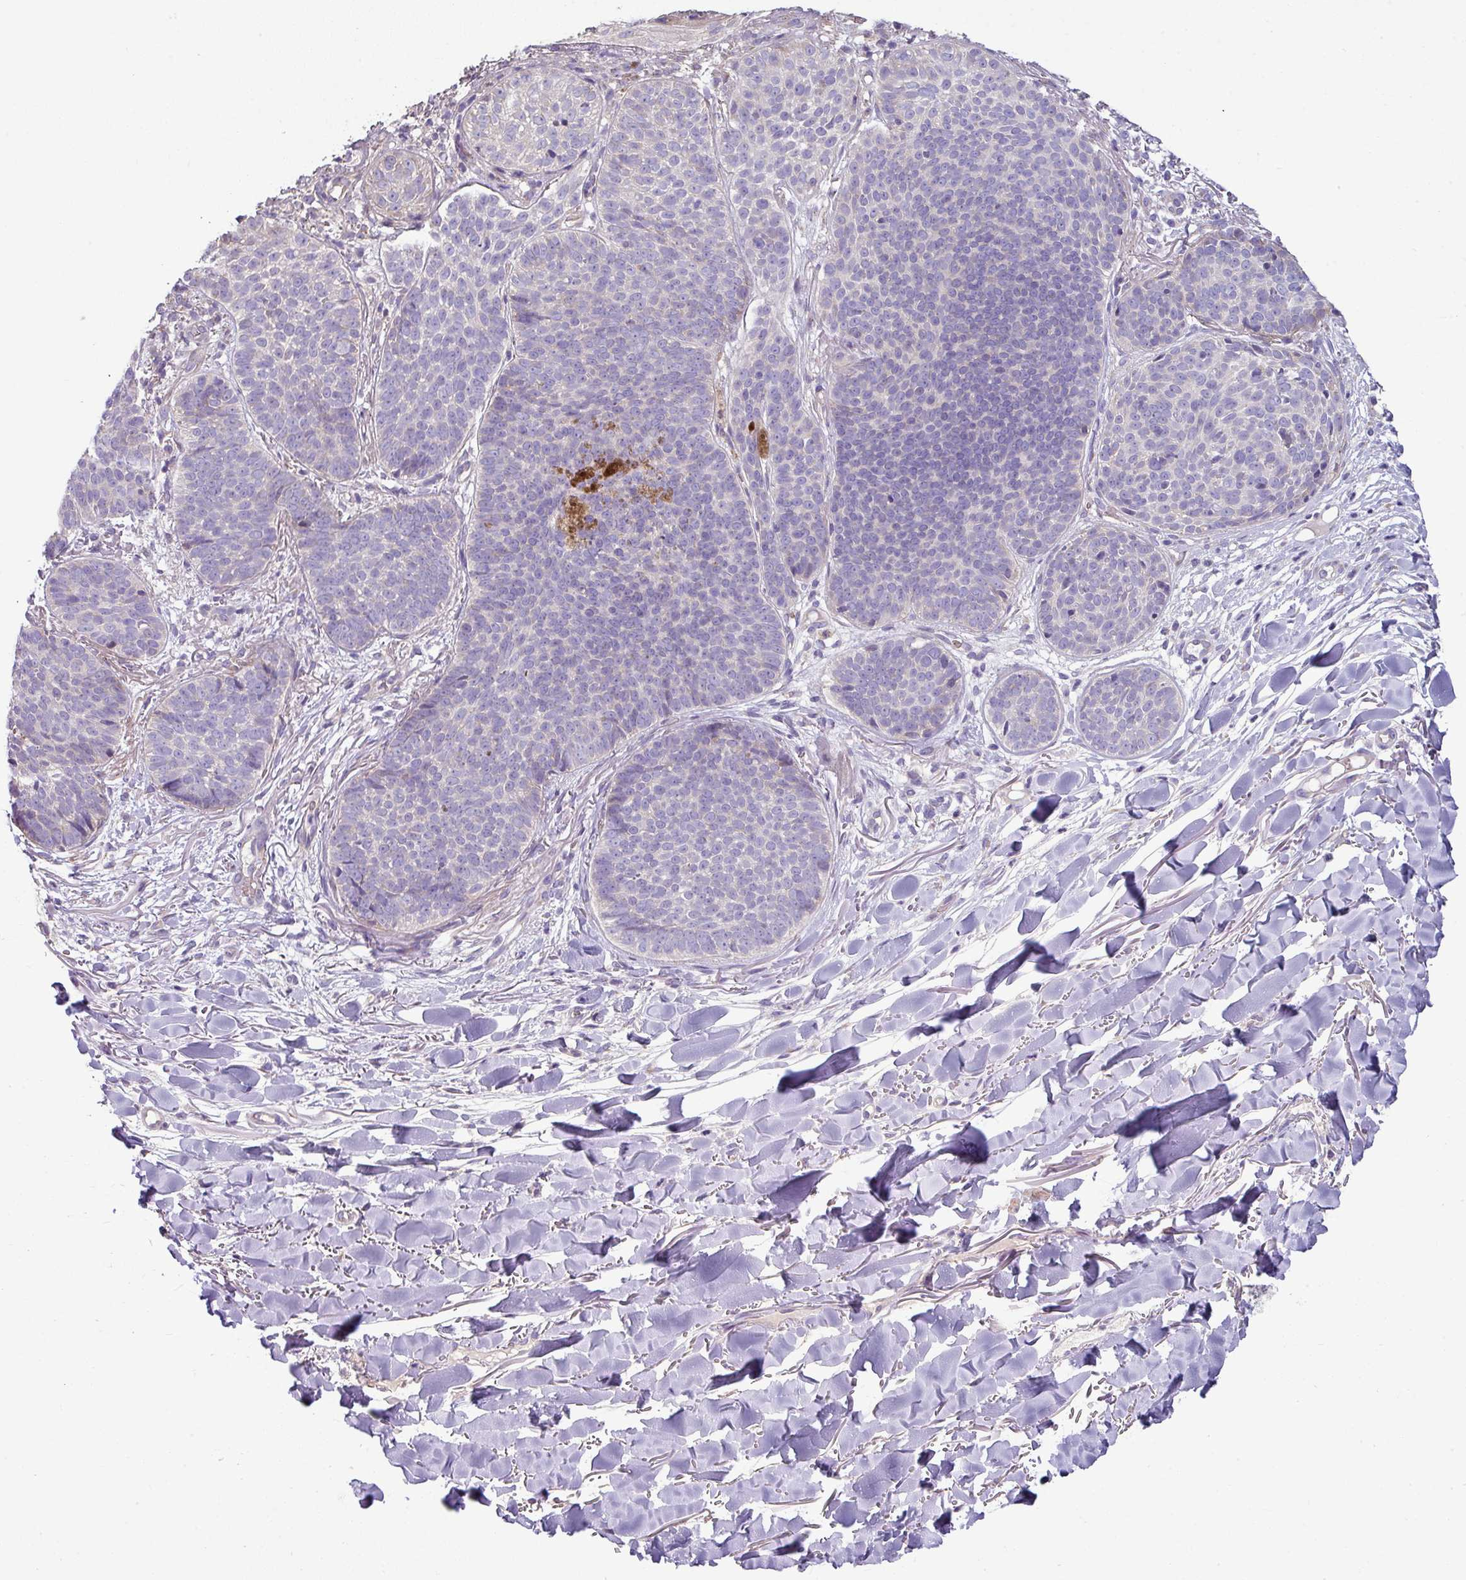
{"staining": {"intensity": "negative", "quantity": "none", "location": "none"}, "tissue": "skin cancer", "cell_type": "Tumor cells", "image_type": "cancer", "snomed": [{"axis": "morphology", "description": "Basal cell carcinoma"}, {"axis": "topography", "description": "Skin"}, {"axis": "topography", "description": "Skin of neck"}, {"axis": "topography", "description": "Skin of shoulder"}, {"axis": "topography", "description": "Skin of back"}], "caption": "The image displays no staining of tumor cells in skin cancer.", "gene": "LRRC9", "patient": {"sex": "male", "age": 80}}